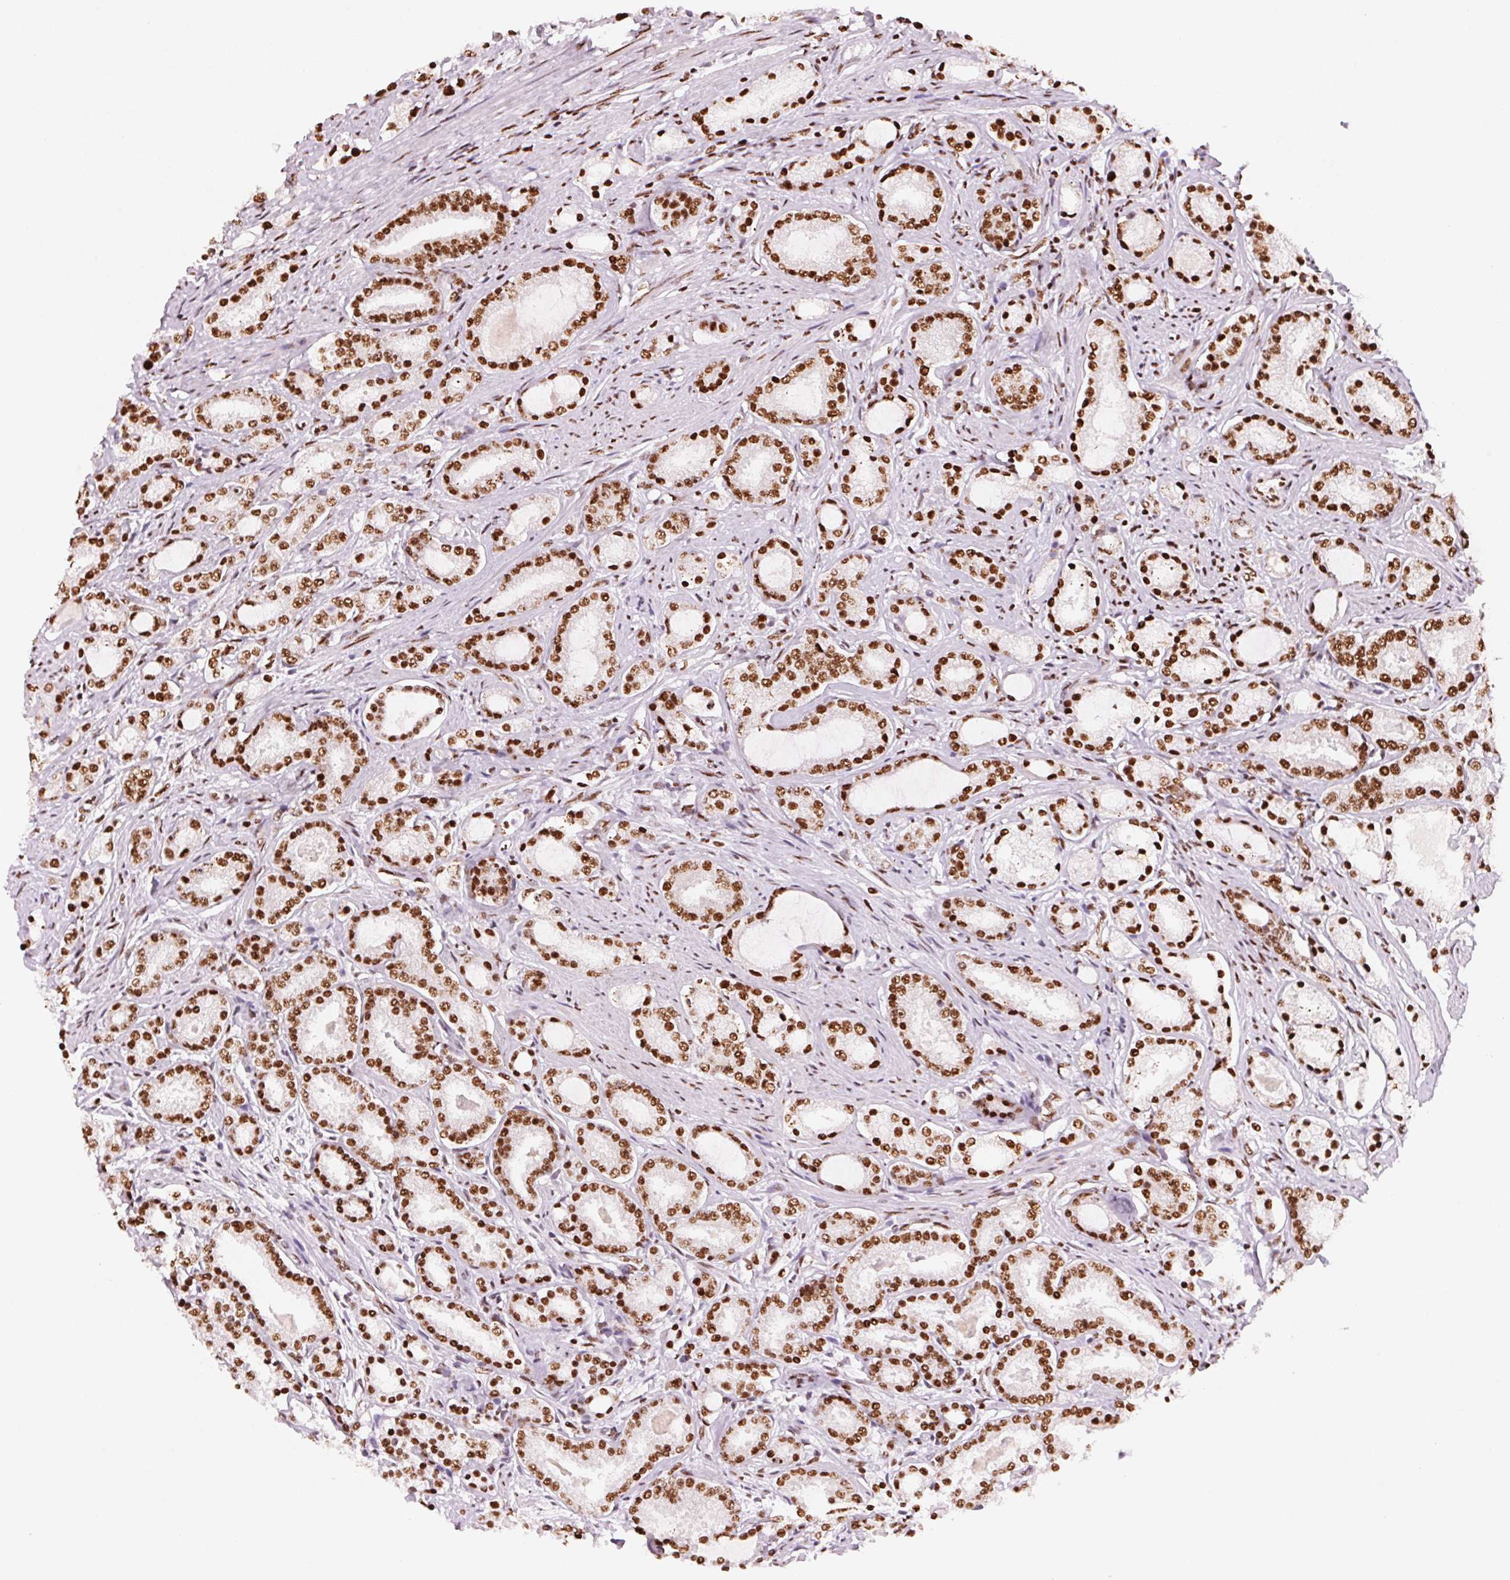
{"staining": {"intensity": "strong", "quantity": ">75%", "location": "nuclear"}, "tissue": "prostate cancer", "cell_type": "Tumor cells", "image_type": "cancer", "snomed": [{"axis": "morphology", "description": "Adenocarcinoma, High grade"}, {"axis": "topography", "description": "Prostate"}], "caption": "A brown stain shows strong nuclear positivity of a protein in human prostate cancer tumor cells. (DAB = brown stain, brightfield microscopy at high magnification).", "gene": "NXF1", "patient": {"sex": "male", "age": 63}}